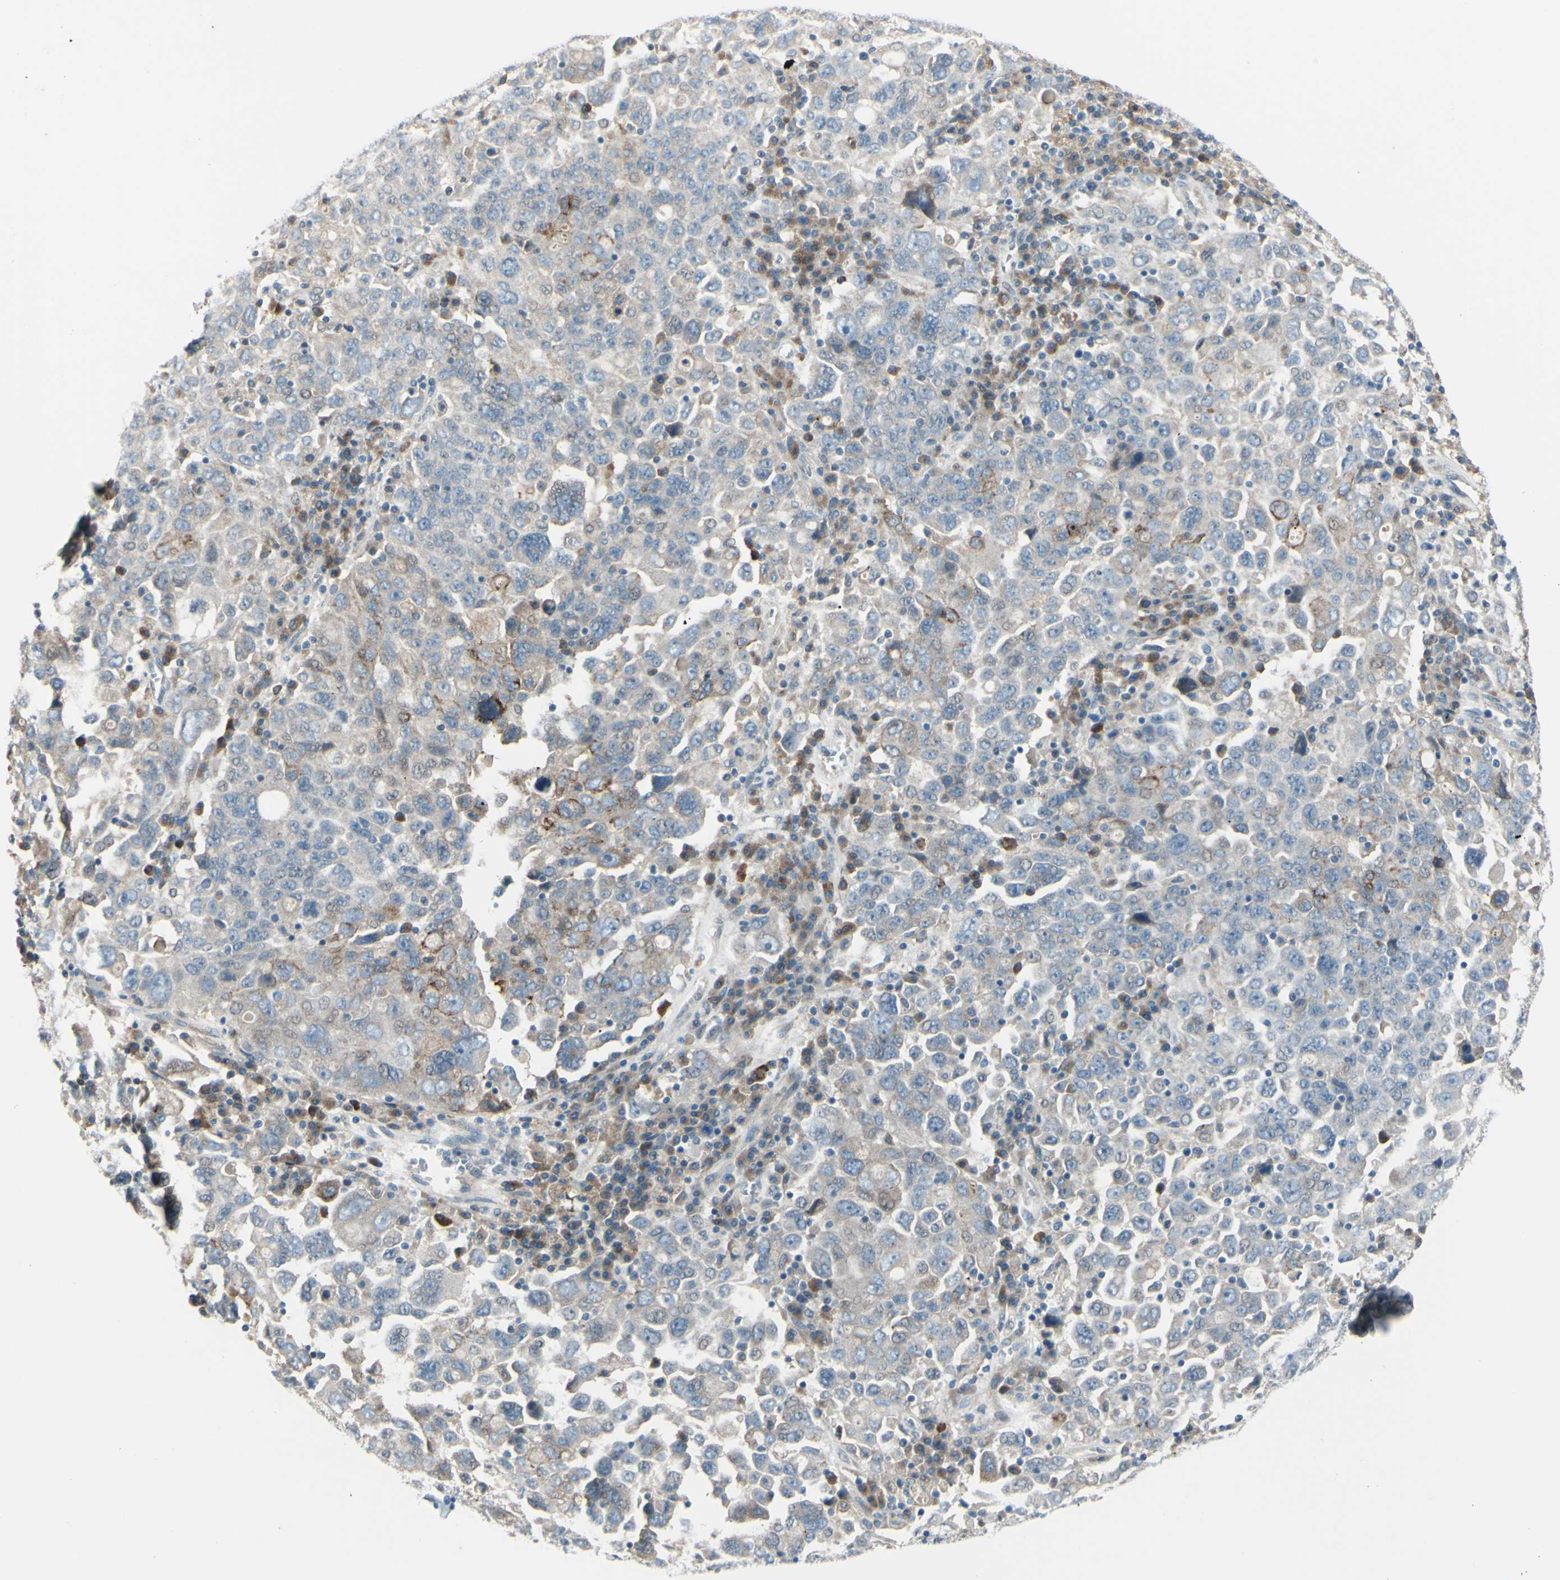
{"staining": {"intensity": "moderate", "quantity": "25%-75%", "location": "cytoplasmic/membranous"}, "tissue": "ovarian cancer", "cell_type": "Tumor cells", "image_type": "cancer", "snomed": [{"axis": "morphology", "description": "Carcinoma, endometroid"}, {"axis": "topography", "description": "Ovary"}], "caption": "Immunohistochemistry (IHC) of ovarian cancer reveals medium levels of moderate cytoplasmic/membranous positivity in approximately 25%-75% of tumor cells.", "gene": "LRRK1", "patient": {"sex": "female", "age": 62}}